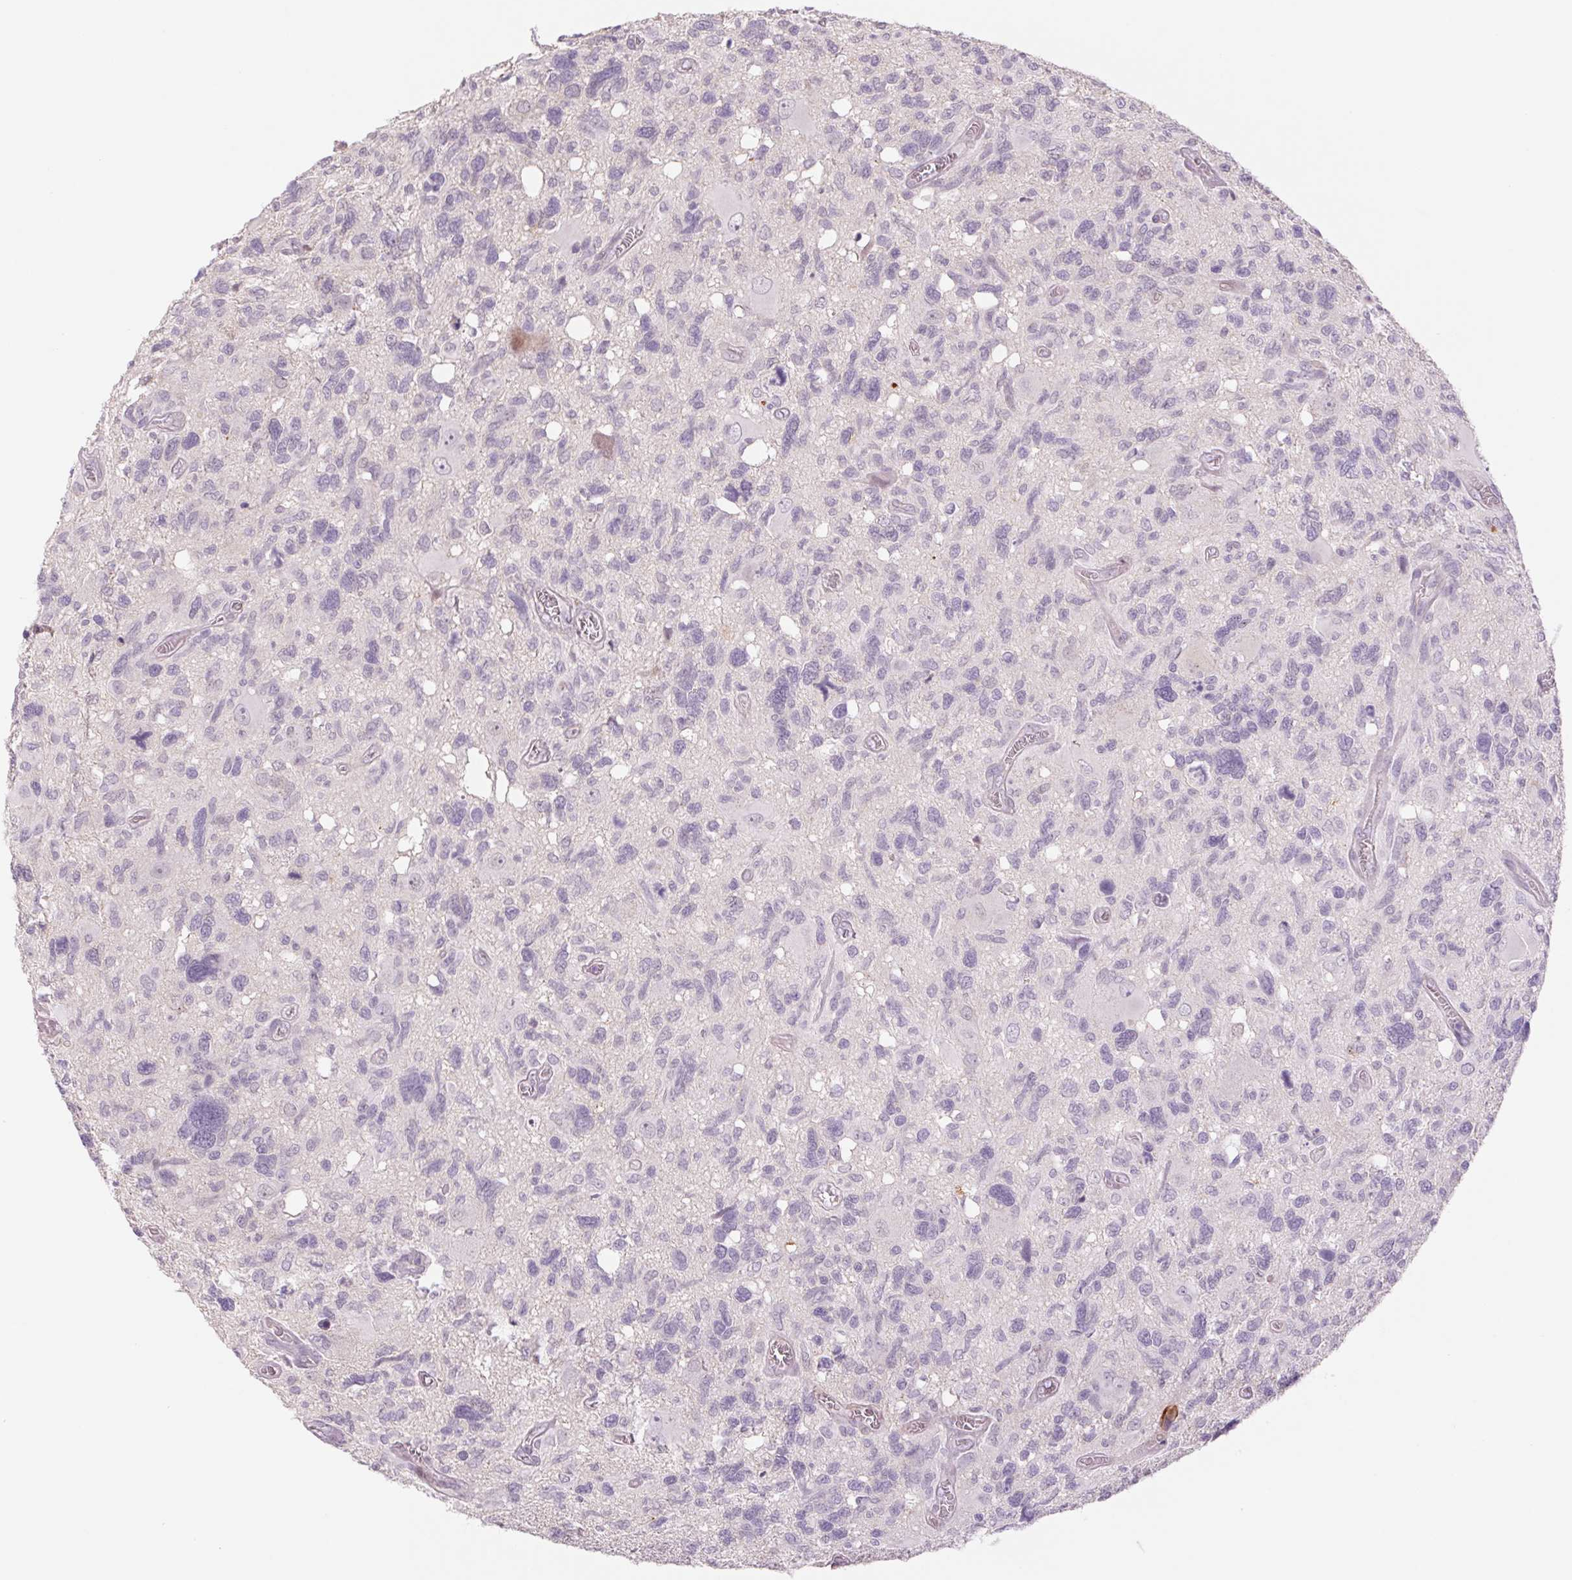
{"staining": {"intensity": "negative", "quantity": "none", "location": "none"}, "tissue": "glioma", "cell_type": "Tumor cells", "image_type": "cancer", "snomed": [{"axis": "morphology", "description": "Glioma, malignant, High grade"}, {"axis": "topography", "description": "Brain"}], "caption": "IHC histopathology image of neoplastic tissue: human malignant high-grade glioma stained with DAB displays no significant protein staining in tumor cells.", "gene": "KRT1", "patient": {"sex": "male", "age": 49}}